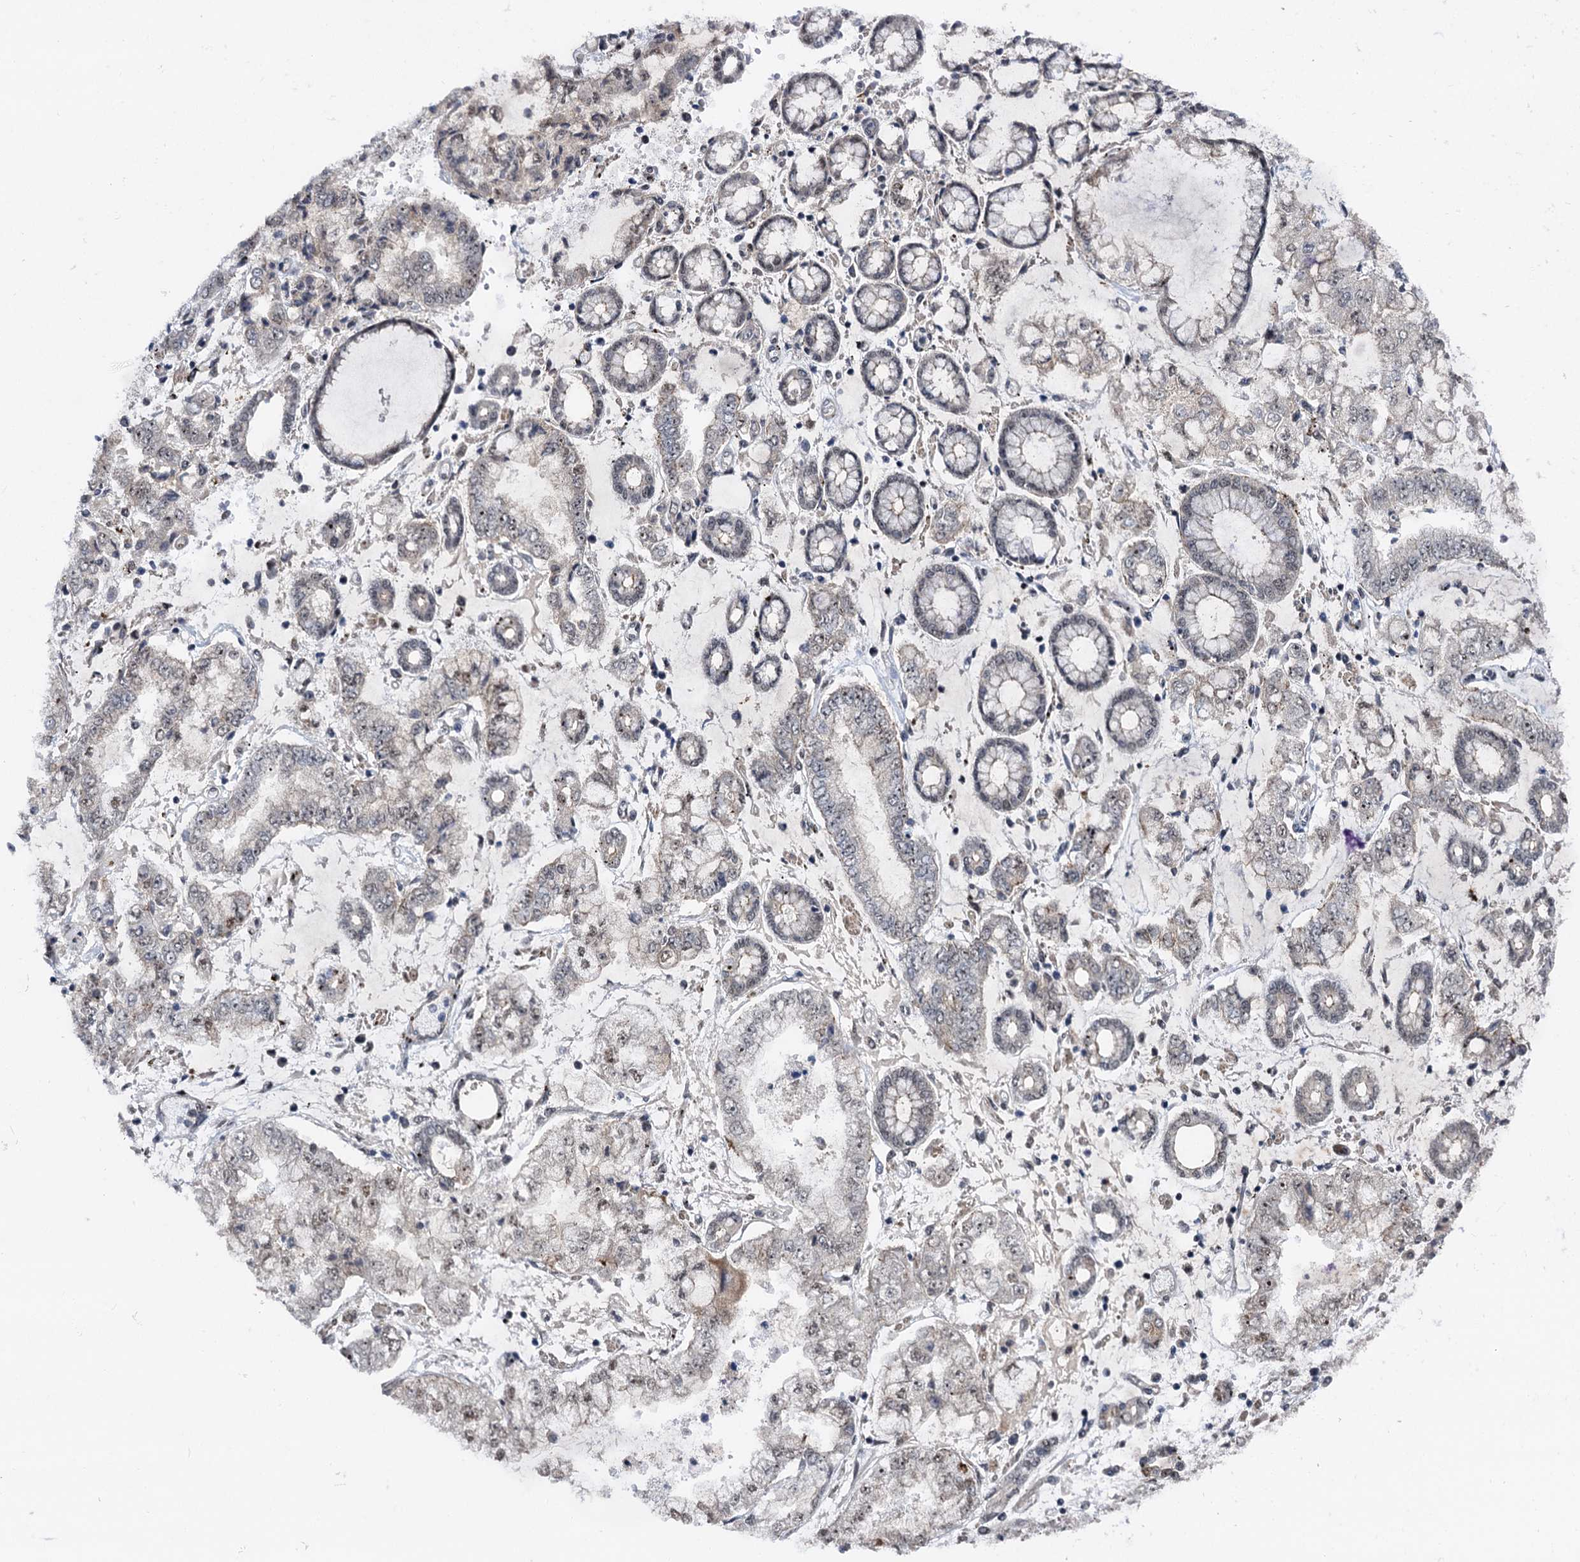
{"staining": {"intensity": "weak", "quantity": "25%-75%", "location": "nuclear"}, "tissue": "stomach cancer", "cell_type": "Tumor cells", "image_type": "cancer", "snomed": [{"axis": "morphology", "description": "Adenocarcinoma, NOS"}, {"axis": "topography", "description": "Stomach"}], "caption": "A brown stain shows weak nuclear positivity of a protein in human adenocarcinoma (stomach) tumor cells. Using DAB (brown) and hematoxylin (blue) stains, captured at high magnification using brightfield microscopy.", "gene": "RUFY2", "patient": {"sex": "male", "age": 76}}